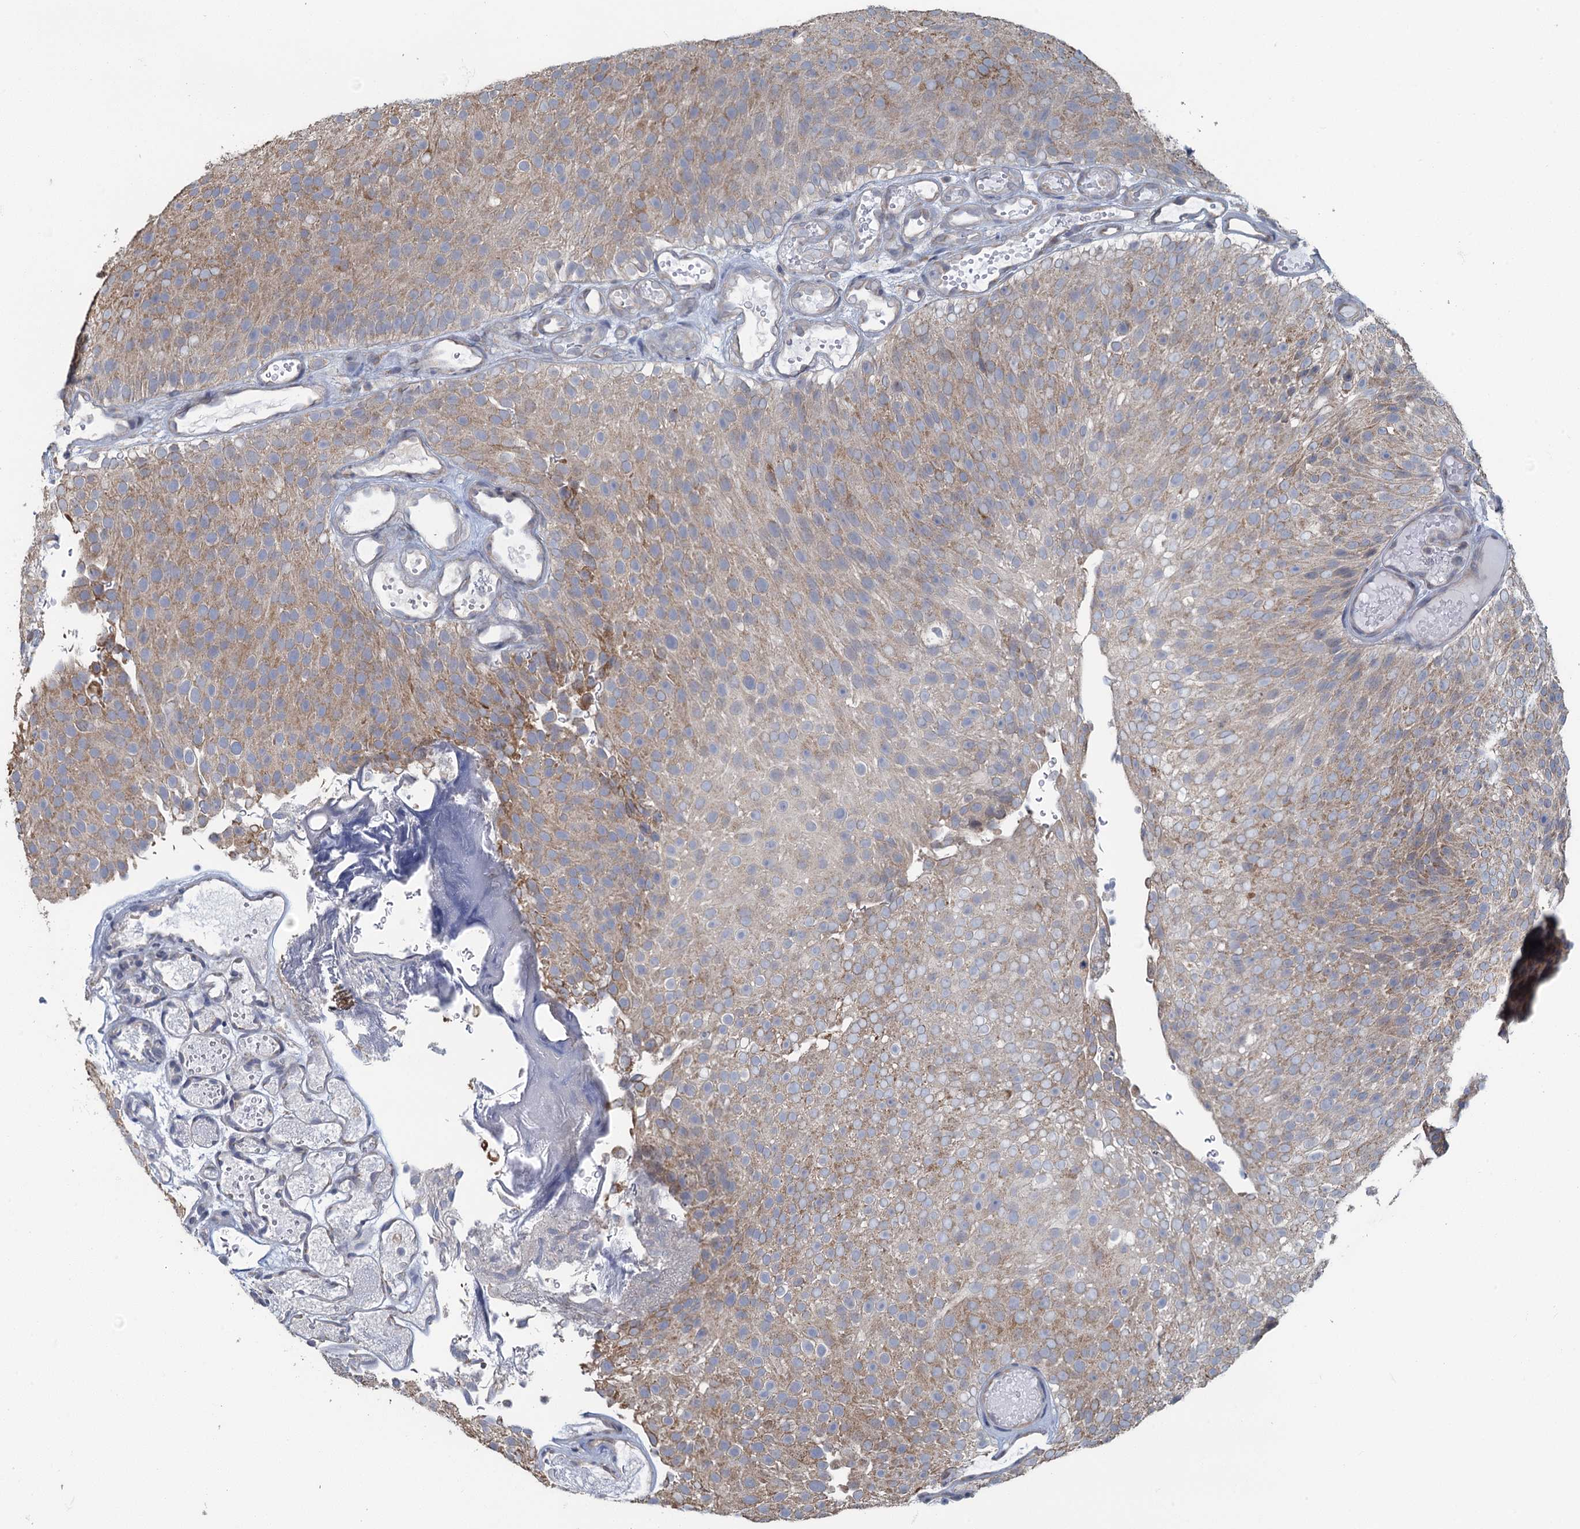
{"staining": {"intensity": "weak", "quantity": ">75%", "location": "cytoplasmic/membranous"}, "tissue": "urothelial cancer", "cell_type": "Tumor cells", "image_type": "cancer", "snomed": [{"axis": "morphology", "description": "Urothelial carcinoma, Low grade"}, {"axis": "topography", "description": "Urinary bladder"}], "caption": "Low-grade urothelial carcinoma stained for a protein (brown) displays weak cytoplasmic/membranous positive staining in about >75% of tumor cells.", "gene": "TEX35", "patient": {"sex": "male", "age": 78}}